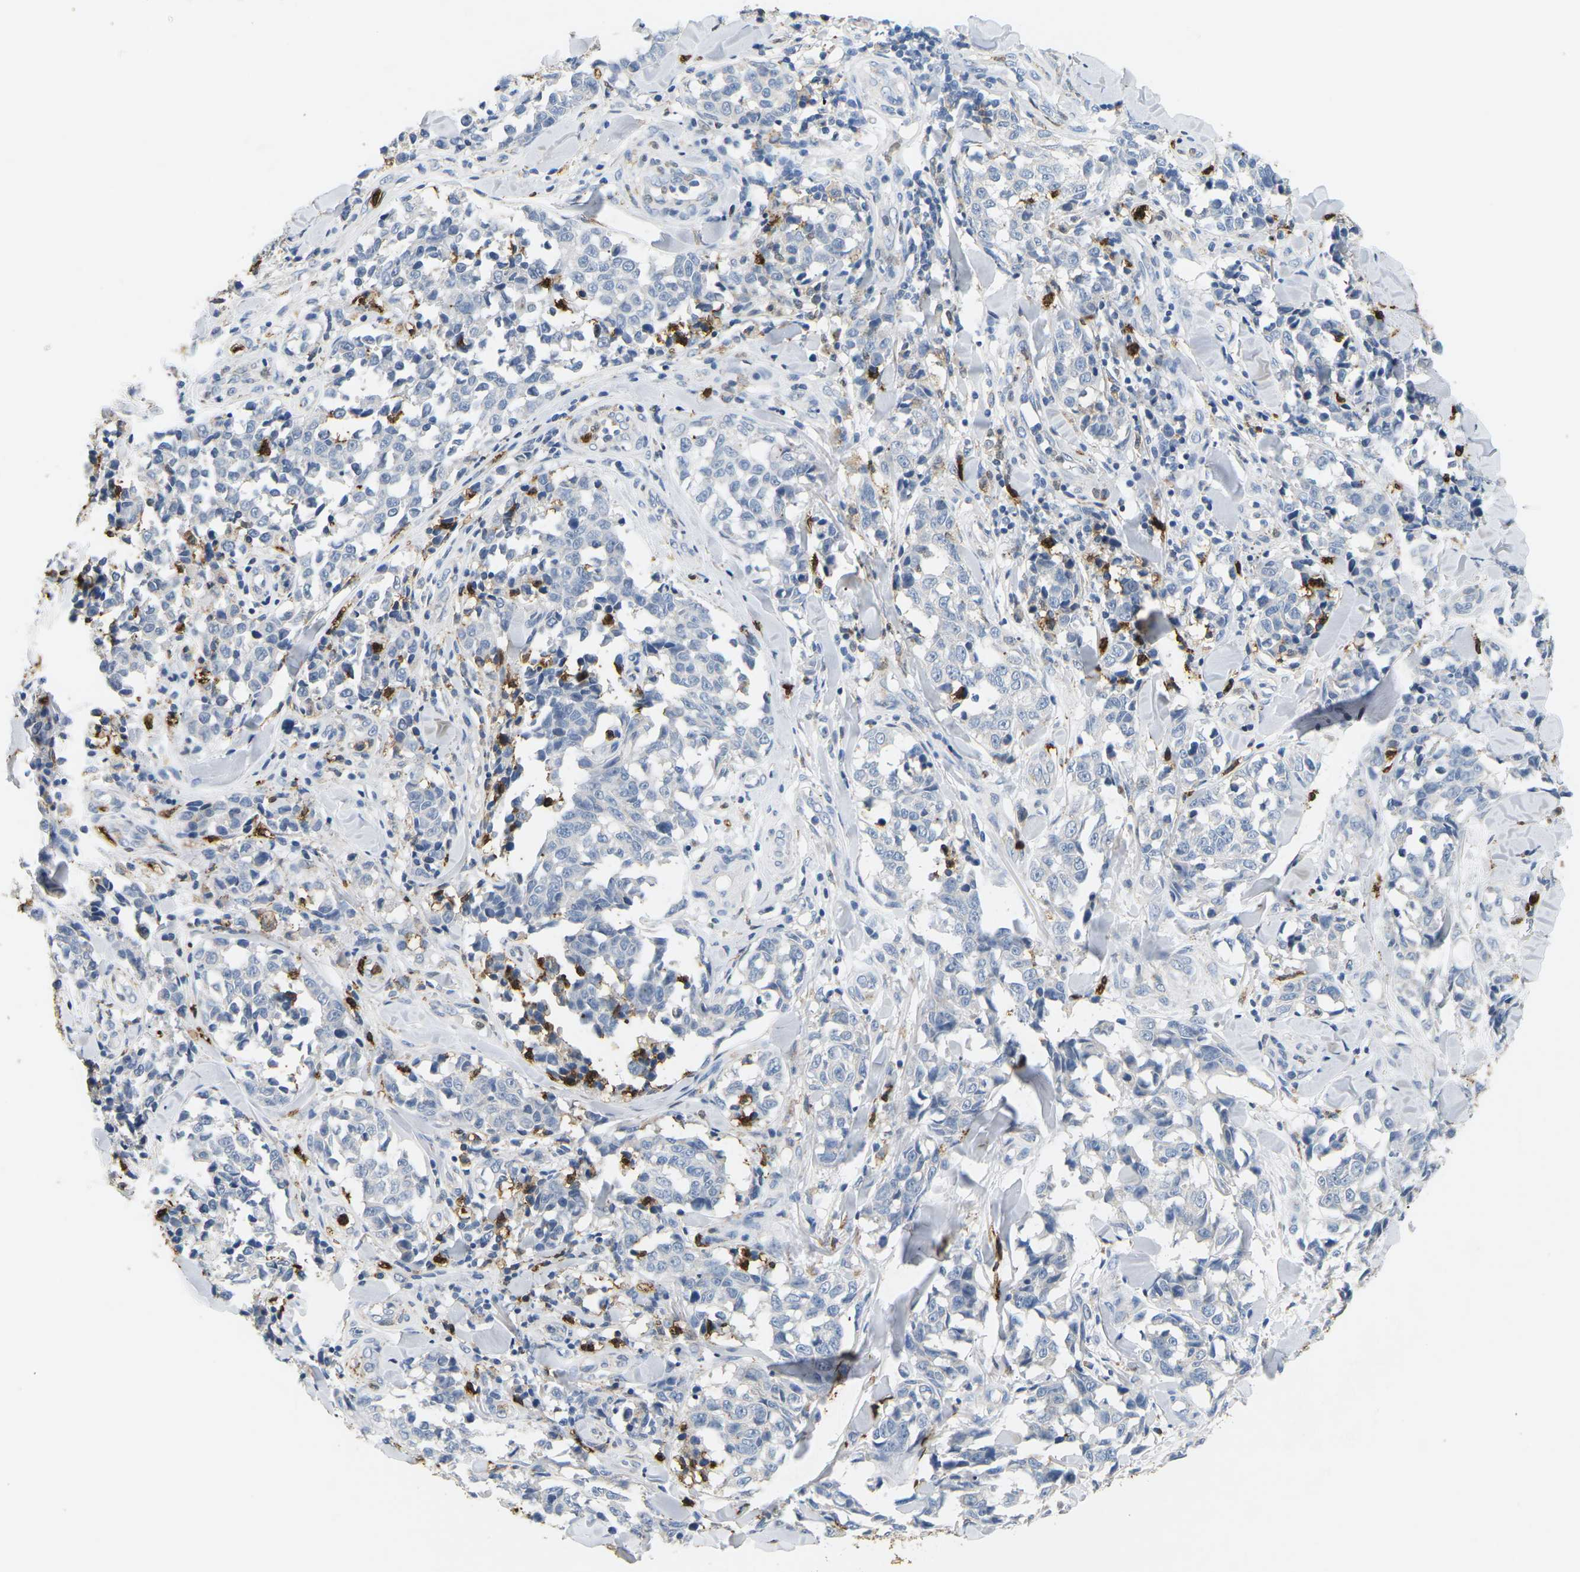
{"staining": {"intensity": "negative", "quantity": "none", "location": "none"}, "tissue": "melanoma", "cell_type": "Tumor cells", "image_type": "cancer", "snomed": [{"axis": "morphology", "description": "Malignant melanoma, NOS"}, {"axis": "topography", "description": "Skin"}], "caption": "There is no significant positivity in tumor cells of melanoma.", "gene": "ADM", "patient": {"sex": "female", "age": 64}}